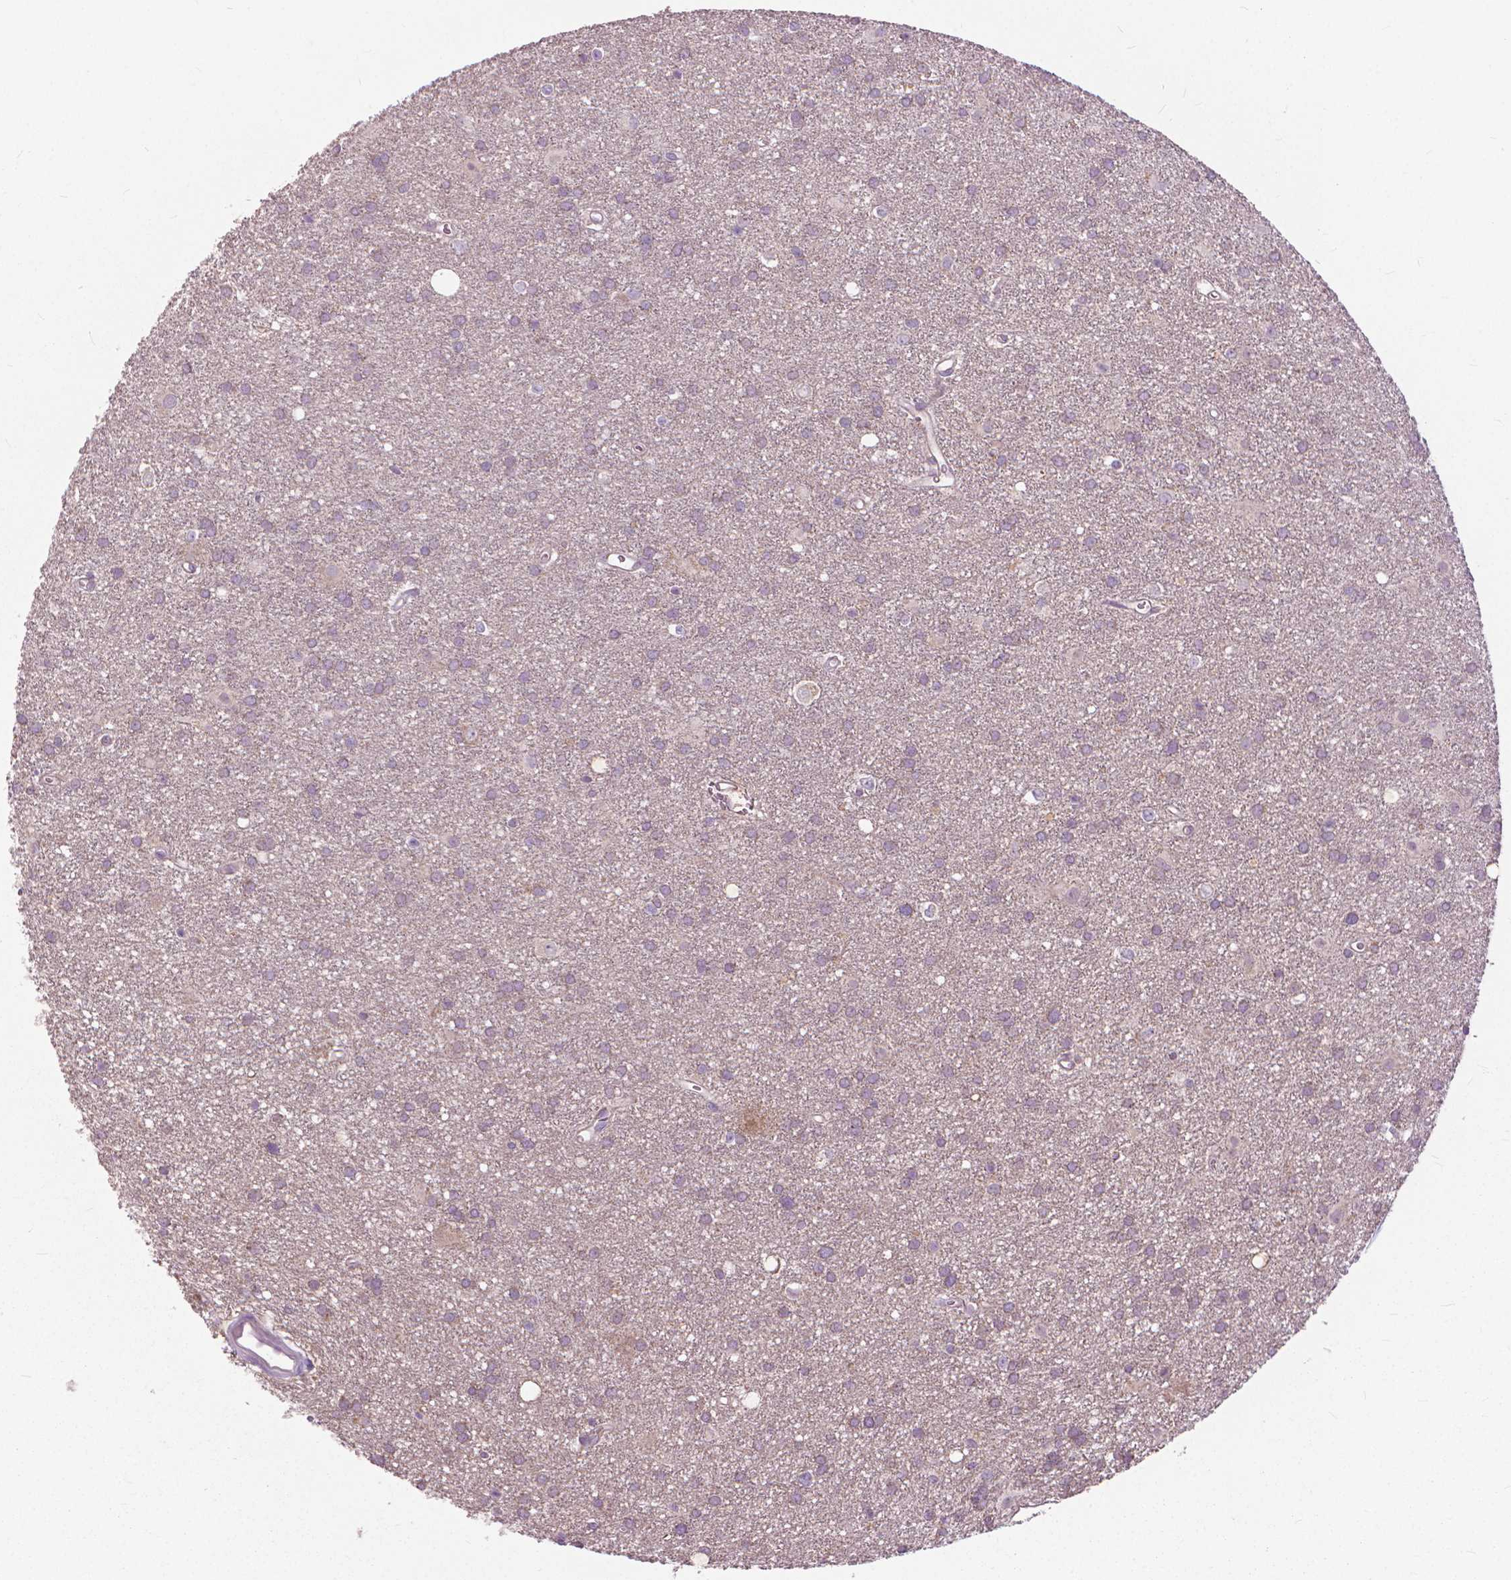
{"staining": {"intensity": "negative", "quantity": "none", "location": "none"}, "tissue": "glioma", "cell_type": "Tumor cells", "image_type": "cancer", "snomed": [{"axis": "morphology", "description": "Glioma, malignant, Low grade"}, {"axis": "topography", "description": "Brain"}], "caption": "Malignant glioma (low-grade) stained for a protein using immunohistochemistry exhibits no expression tumor cells.", "gene": "NUDT1", "patient": {"sex": "male", "age": 58}}